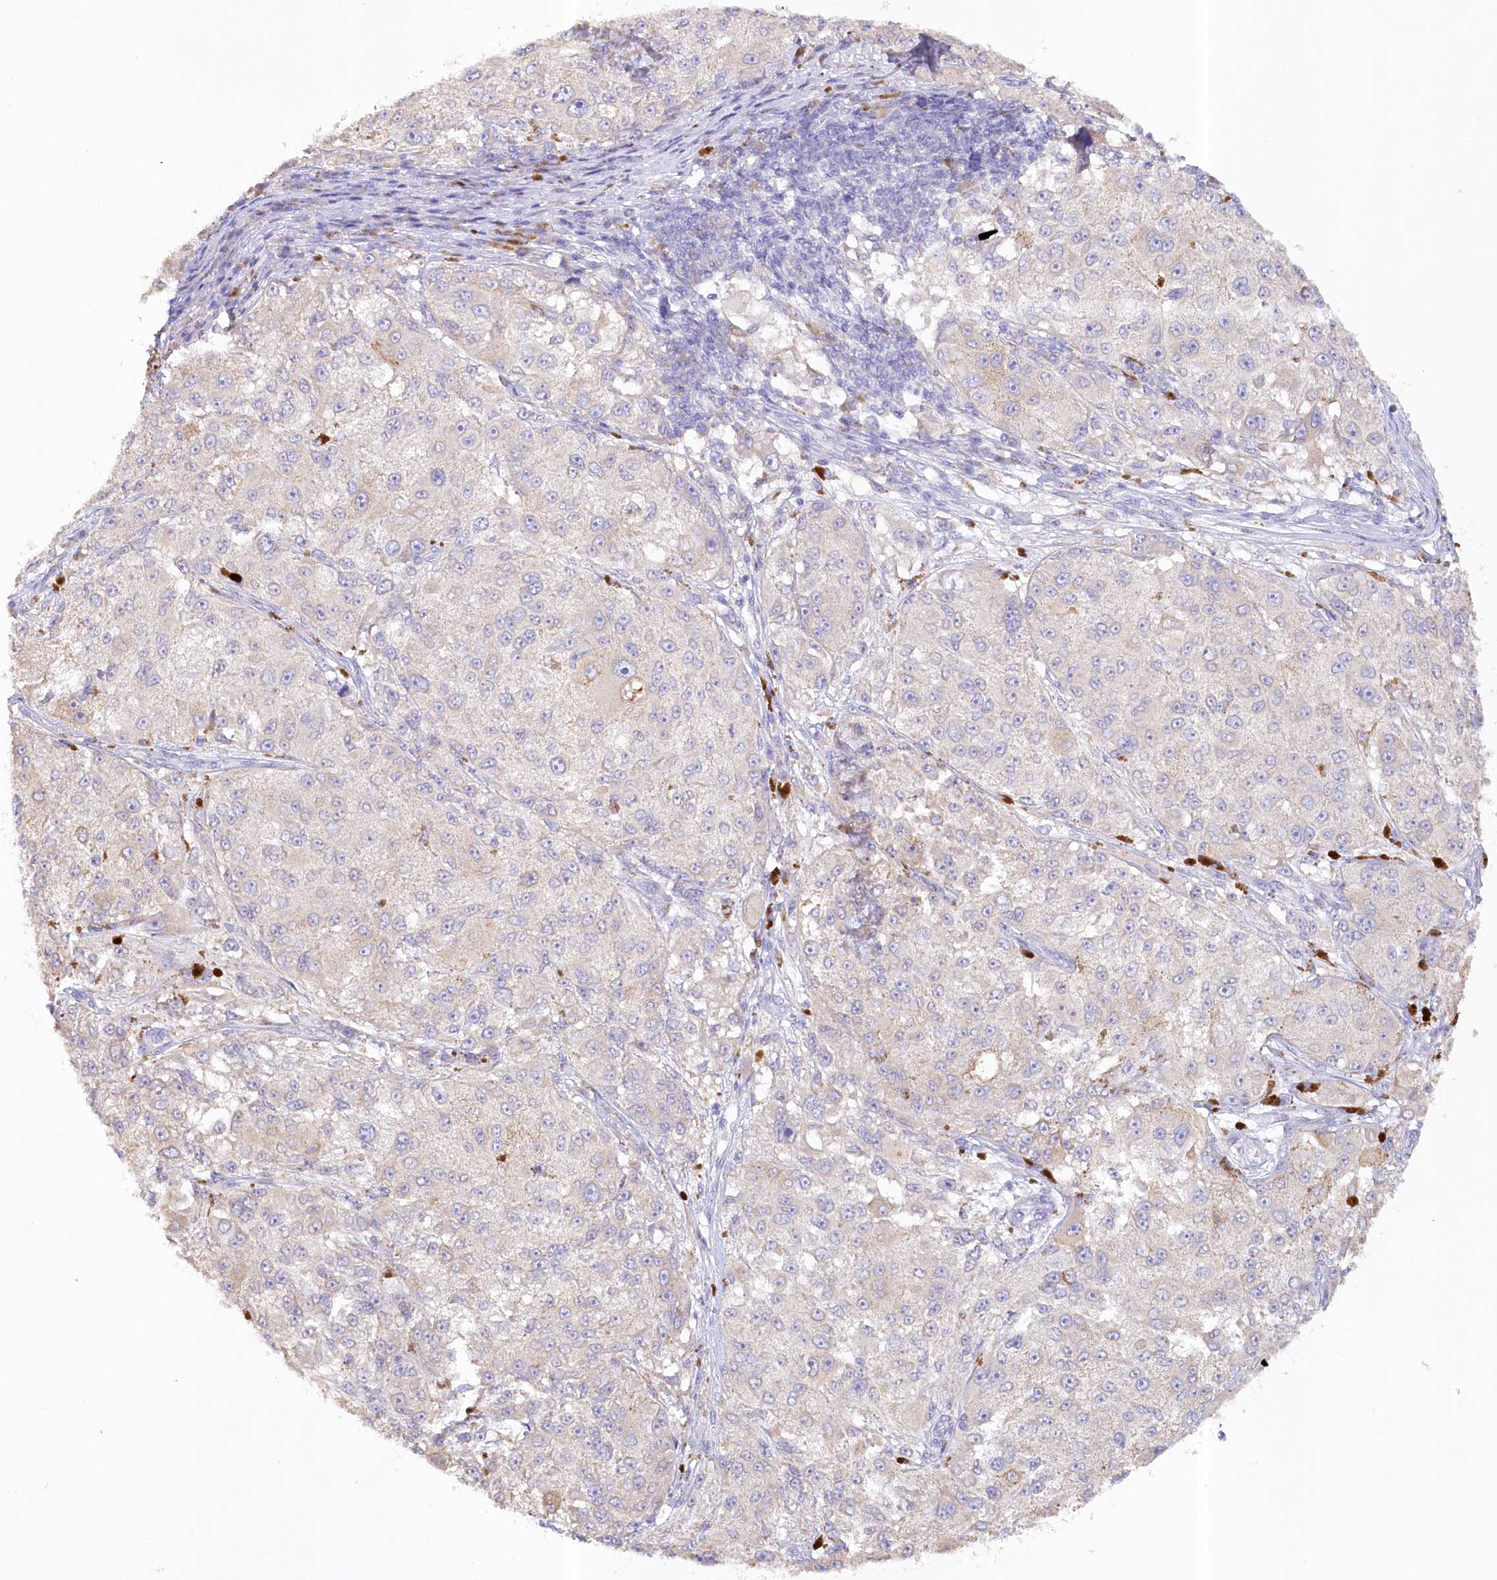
{"staining": {"intensity": "negative", "quantity": "none", "location": "none"}, "tissue": "melanoma", "cell_type": "Tumor cells", "image_type": "cancer", "snomed": [{"axis": "morphology", "description": "Necrosis, NOS"}, {"axis": "morphology", "description": "Malignant melanoma, NOS"}, {"axis": "topography", "description": "Skin"}], "caption": "The photomicrograph exhibits no significant positivity in tumor cells of malignant melanoma.", "gene": "PAIP2", "patient": {"sex": "female", "age": 87}}